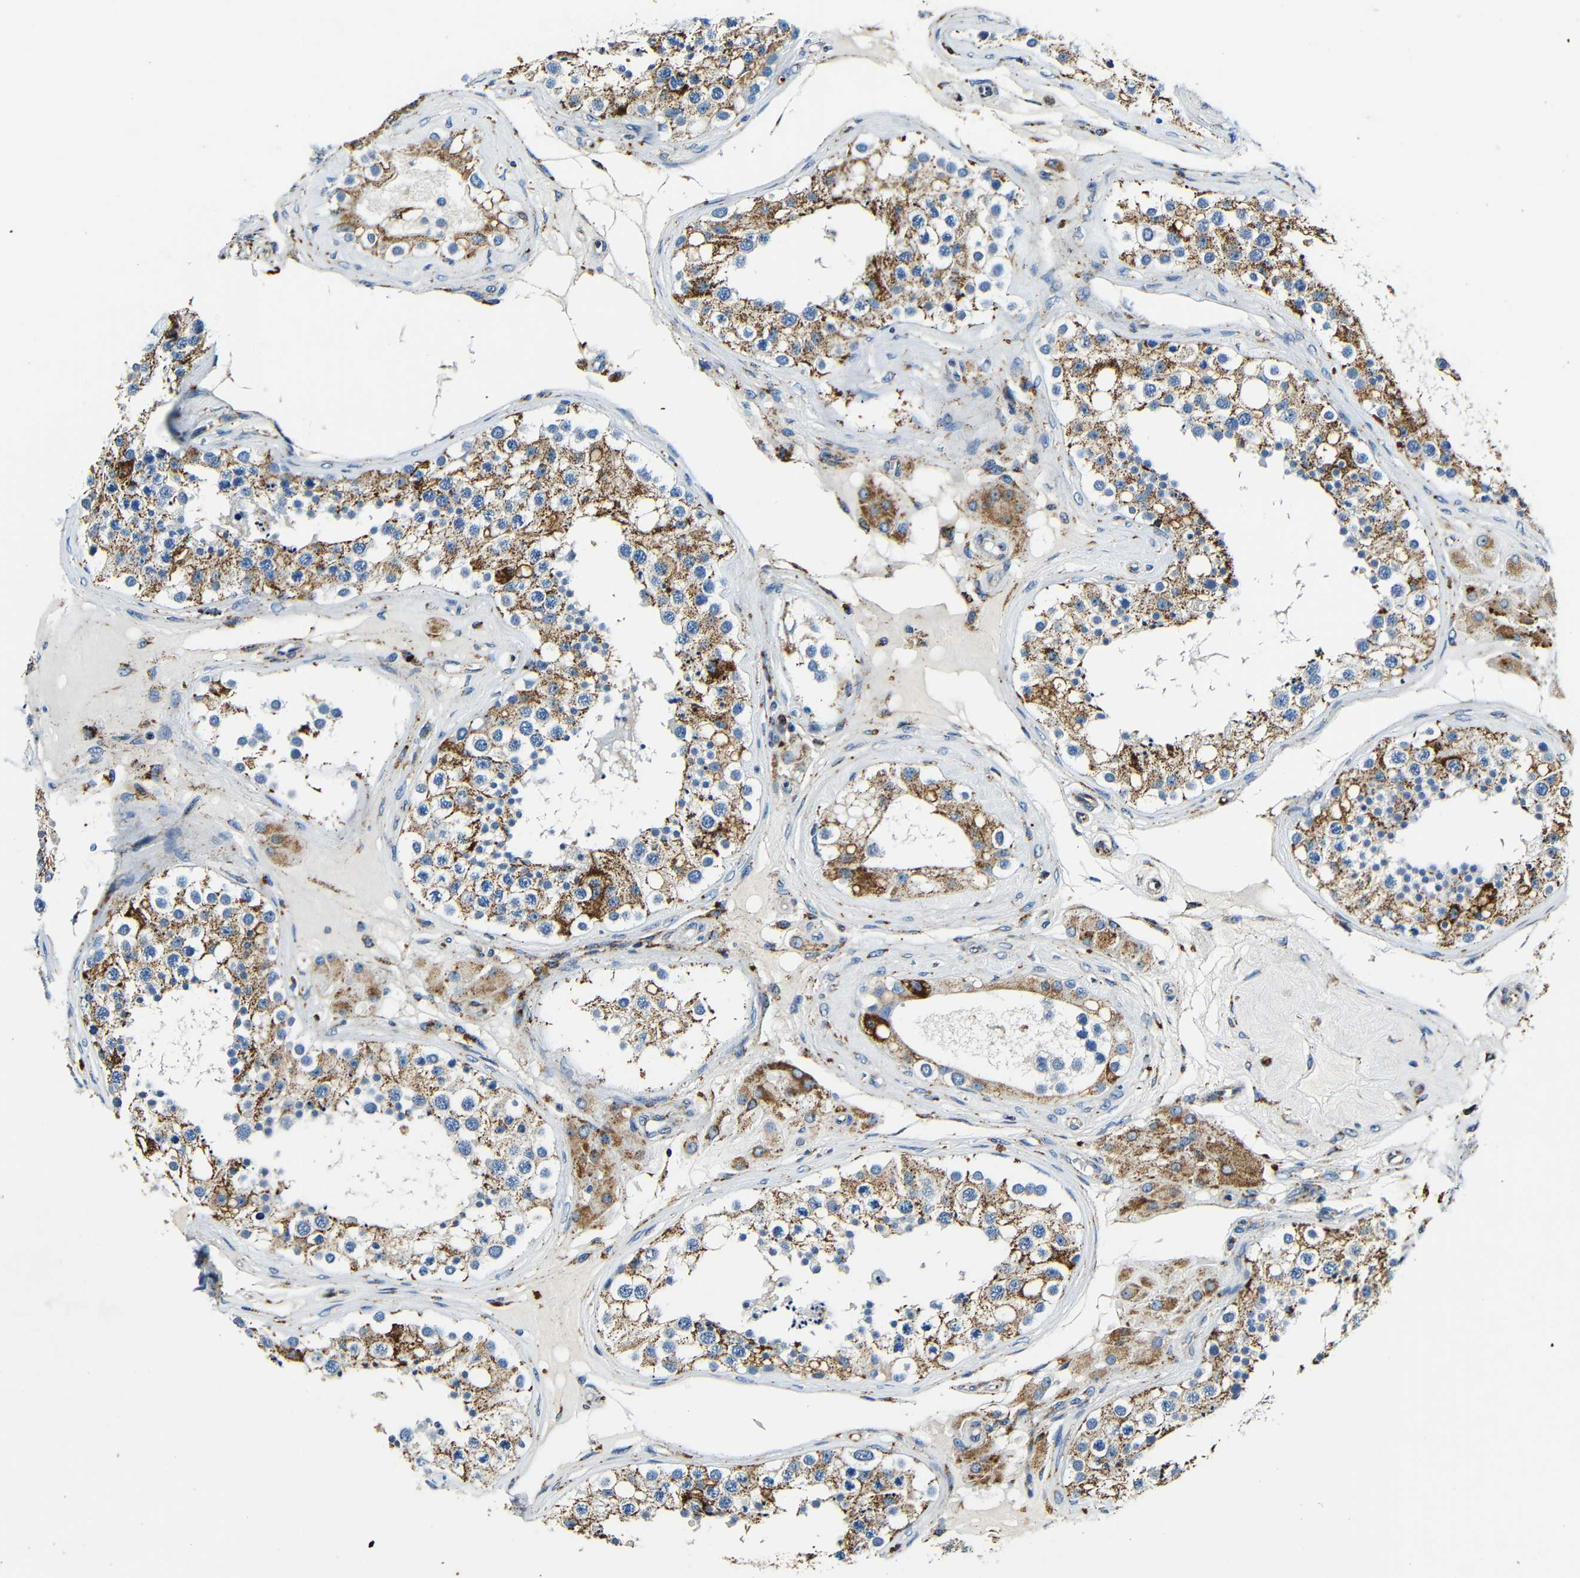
{"staining": {"intensity": "moderate", "quantity": ">75%", "location": "cytoplasmic/membranous"}, "tissue": "testis", "cell_type": "Cells in seminiferous ducts", "image_type": "normal", "snomed": [{"axis": "morphology", "description": "Normal tissue, NOS"}, {"axis": "topography", "description": "Testis"}], "caption": "Testis stained with DAB (3,3'-diaminobenzidine) immunohistochemistry (IHC) exhibits medium levels of moderate cytoplasmic/membranous staining in approximately >75% of cells in seminiferous ducts. The staining is performed using DAB (3,3'-diaminobenzidine) brown chromogen to label protein expression. The nuclei are counter-stained blue using hematoxylin.", "gene": "GALNT18", "patient": {"sex": "male", "age": 68}}